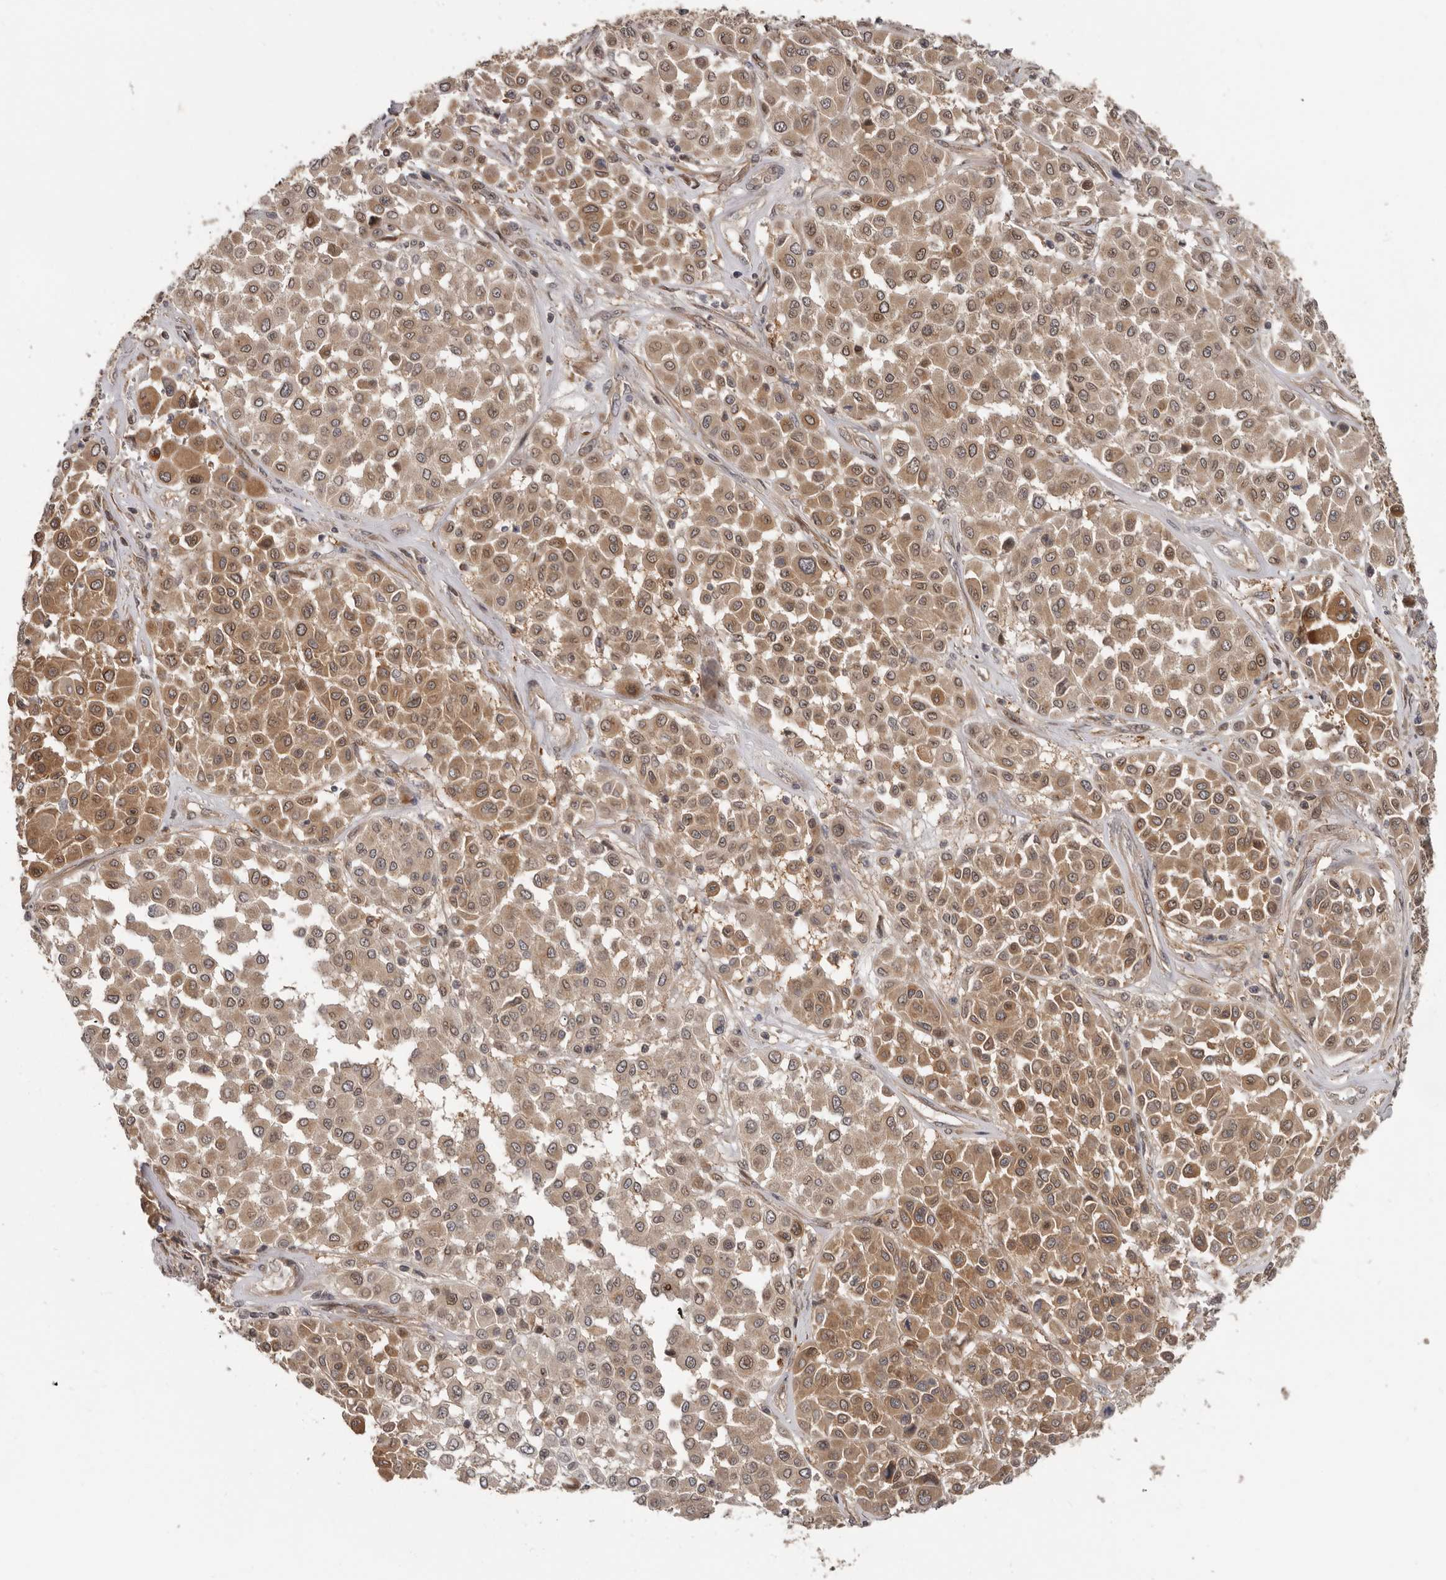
{"staining": {"intensity": "moderate", "quantity": ">75%", "location": "cytoplasmic/membranous,nuclear"}, "tissue": "melanoma", "cell_type": "Tumor cells", "image_type": "cancer", "snomed": [{"axis": "morphology", "description": "Malignant melanoma, Metastatic site"}, {"axis": "topography", "description": "Soft tissue"}], "caption": "This is a micrograph of immunohistochemistry (IHC) staining of melanoma, which shows moderate positivity in the cytoplasmic/membranous and nuclear of tumor cells.", "gene": "BAD", "patient": {"sex": "male", "age": 41}}